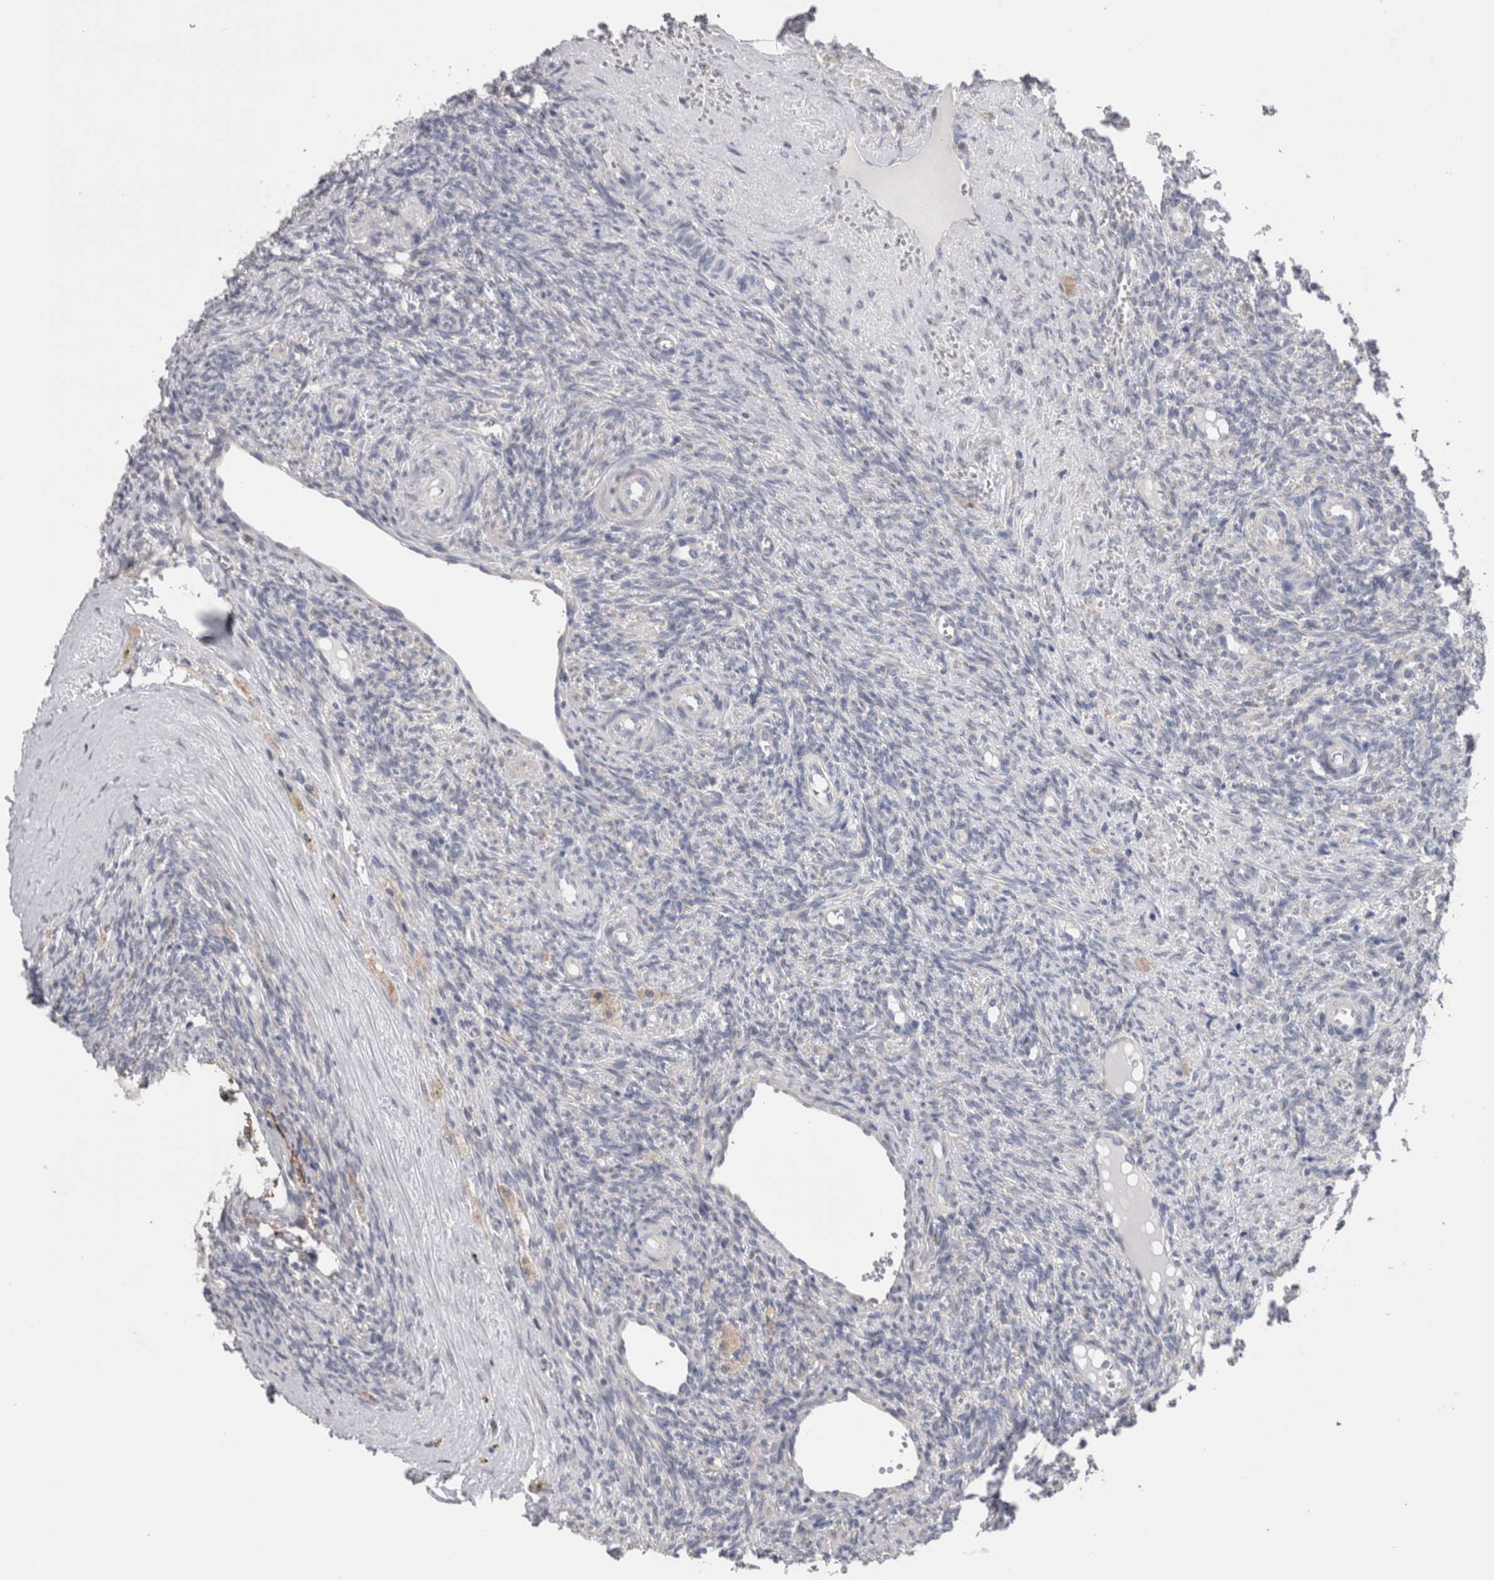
{"staining": {"intensity": "negative", "quantity": "none", "location": "none"}, "tissue": "ovary", "cell_type": "Ovarian stroma cells", "image_type": "normal", "snomed": [{"axis": "morphology", "description": "Normal tissue, NOS"}, {"axis": "topography", "description": "Ovary"}], "caption": "Histopathology image shows no significant protein staining in ovarian stroma cells of unremarkable ovary. (DAB immunohistochemistry (IHC) with hematoxylin counter stain).", "gene": "GDAP1", "patient": {"sex": "female", "age": 41}}